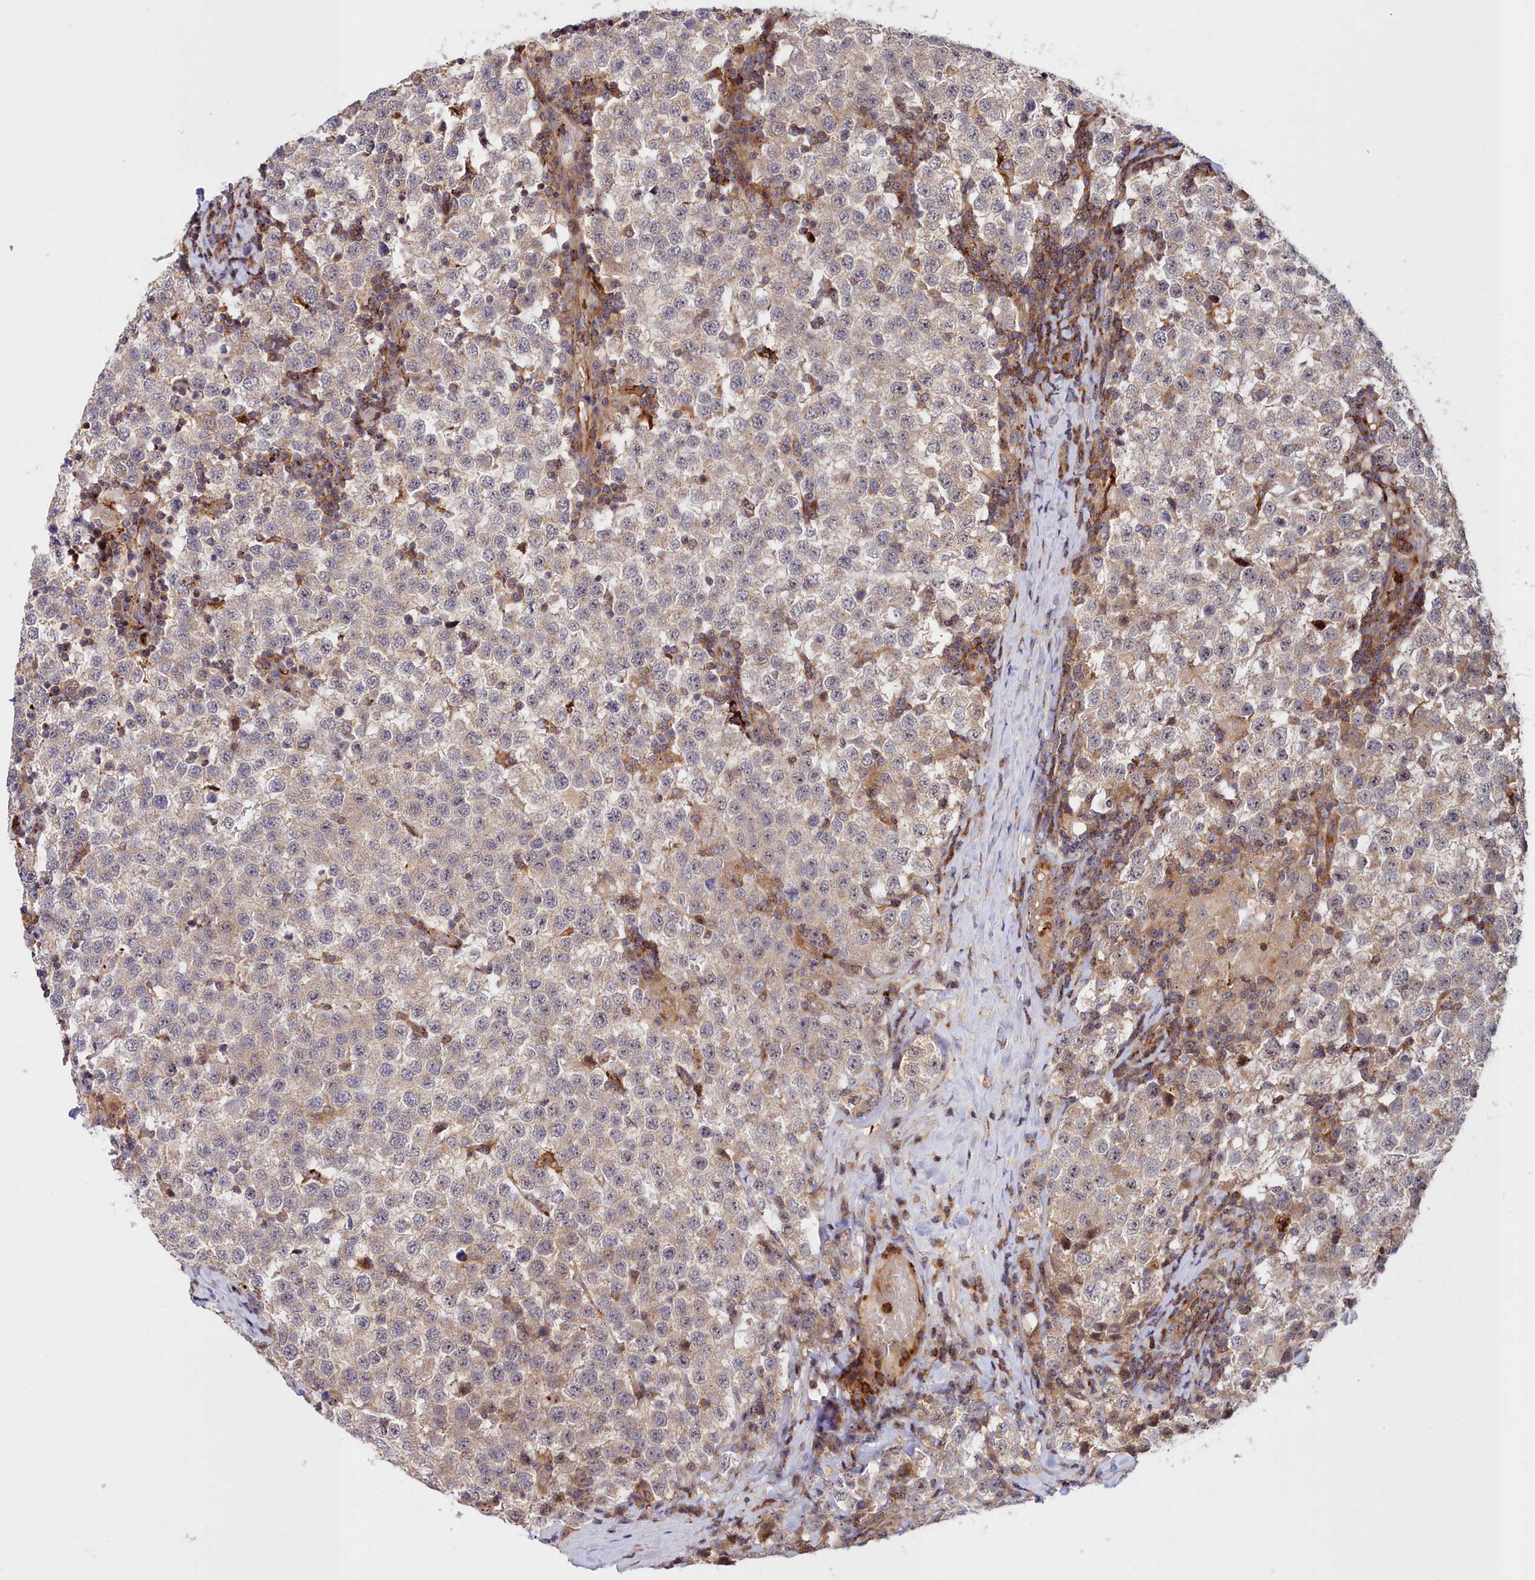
{"staining": {"intensity": "weak", "quantity": ">75%", "location": "cytoplasmic/membranous"}, "tissue": "testis cancer", "cell_type": "Tumor cells", "image_type": "cancer", "snomed": [{"axis": "morphology", "description": "Seminoma, NOS"}, {"axis": "topography", "description": "Testis"}], "caption": "The micrograph demonstrates immunohistochemical staining of testis cancer. There is weak cytoplasmic/membranous expression is seen in about >75% of tumor cells. (DAB (3,3'-diaminobenzidine) IHC with brightfield microscopy, high magnification).", "gene": "NEURL4", "patient": {"sex": "male", "age": 34}}